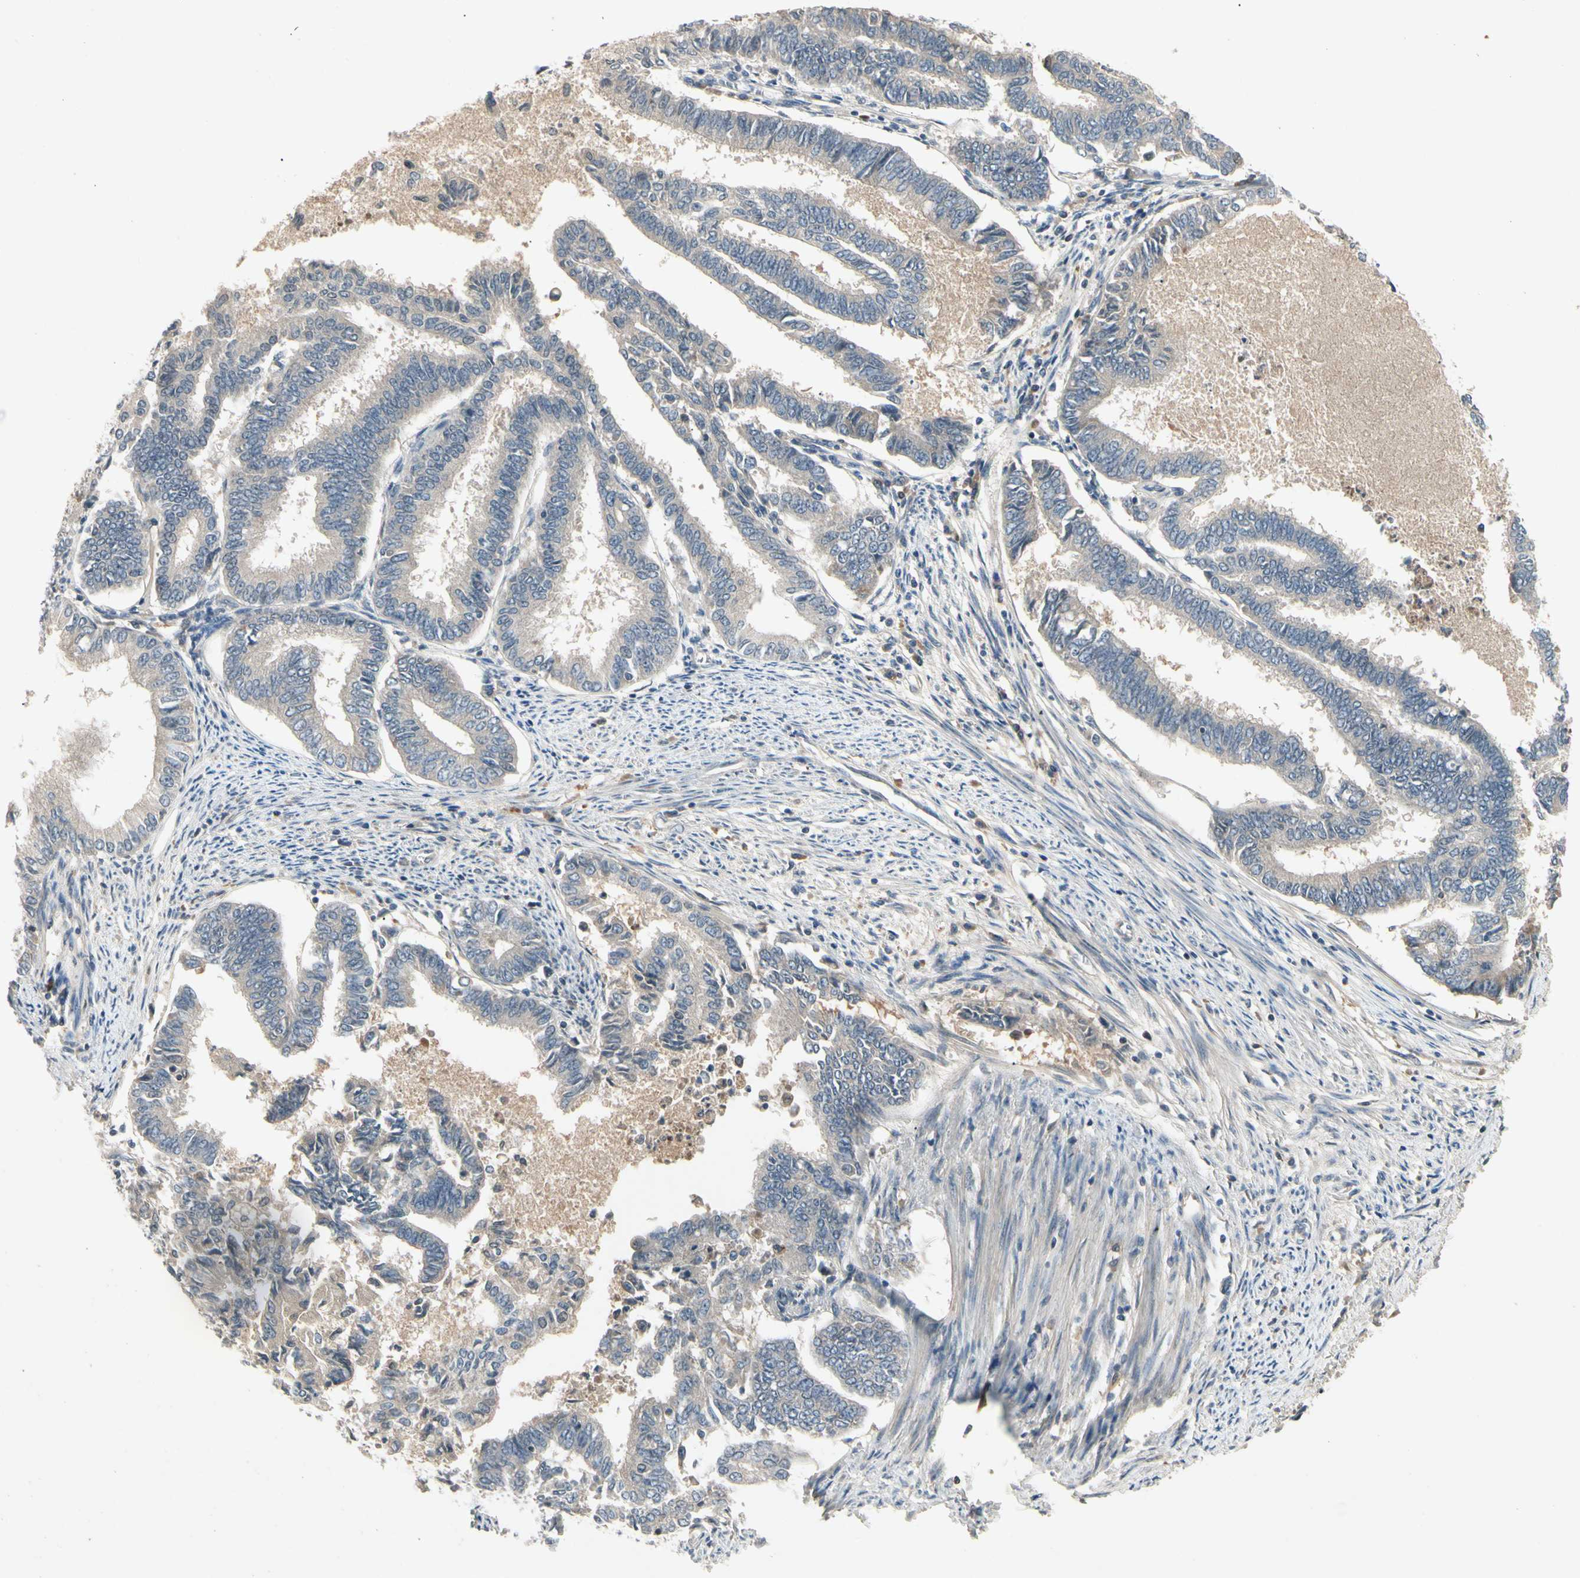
{"staining": {"intensity": "weak", "quantity": "25%-75%", "location": "cytoplasmic/membranous"}, "tissue": "endometrial cancer", "cell_type": "Tumor cells", "image_type": "cancer", "snomed": [{"axis": "morphology", "description": "Adenocarcinoma, NOS"}, {"axis": "topography", "description": "Endometrium"}], "caption": "About 25%-75% of tumor cells in human endometrial adenocarcinoma reveal weak cytoplasmic/membranous protein positivity as visualized by brown immunohistochemical staining.", "gene": "CCL4", "patient": {"sex": "female", "age": 86}}